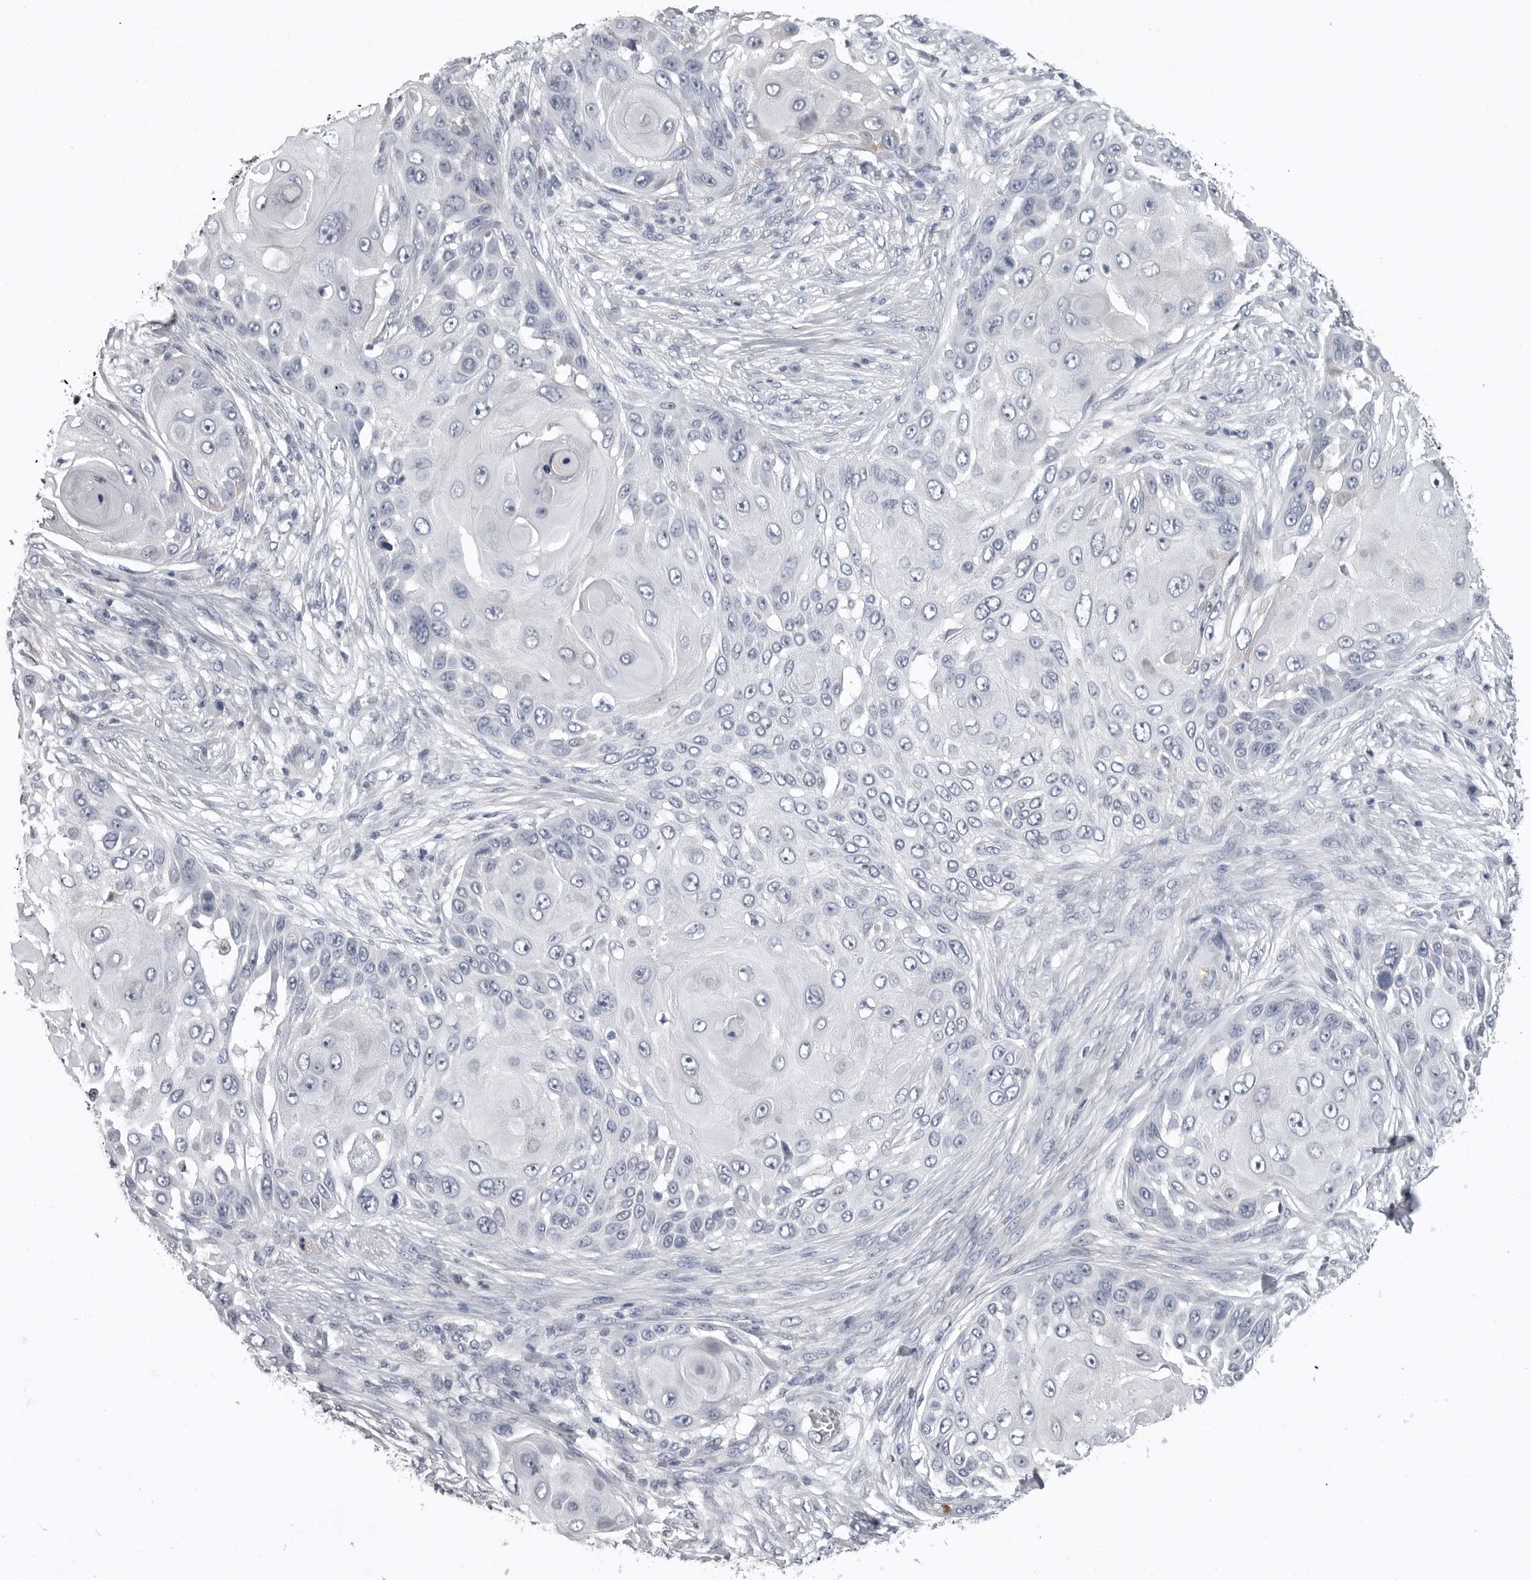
{"staining": {"intensity": "negative", "quantity": "none", "location": "none"}, "tissue": "skin cancer", "cell_type": "Tumor cells", "image_type": "cancer", "snomed": [{"axis": "morphology", "description": "Squamous cell carcinoma, NOS"}, {"axis": "topography", "description": "Skin"}], "caption": "Protein analysis of skin cancer exhibits no significant expression in tumor cells.", "gene": "SERPING1", "patient": {"sex": "female", "age": 44}}